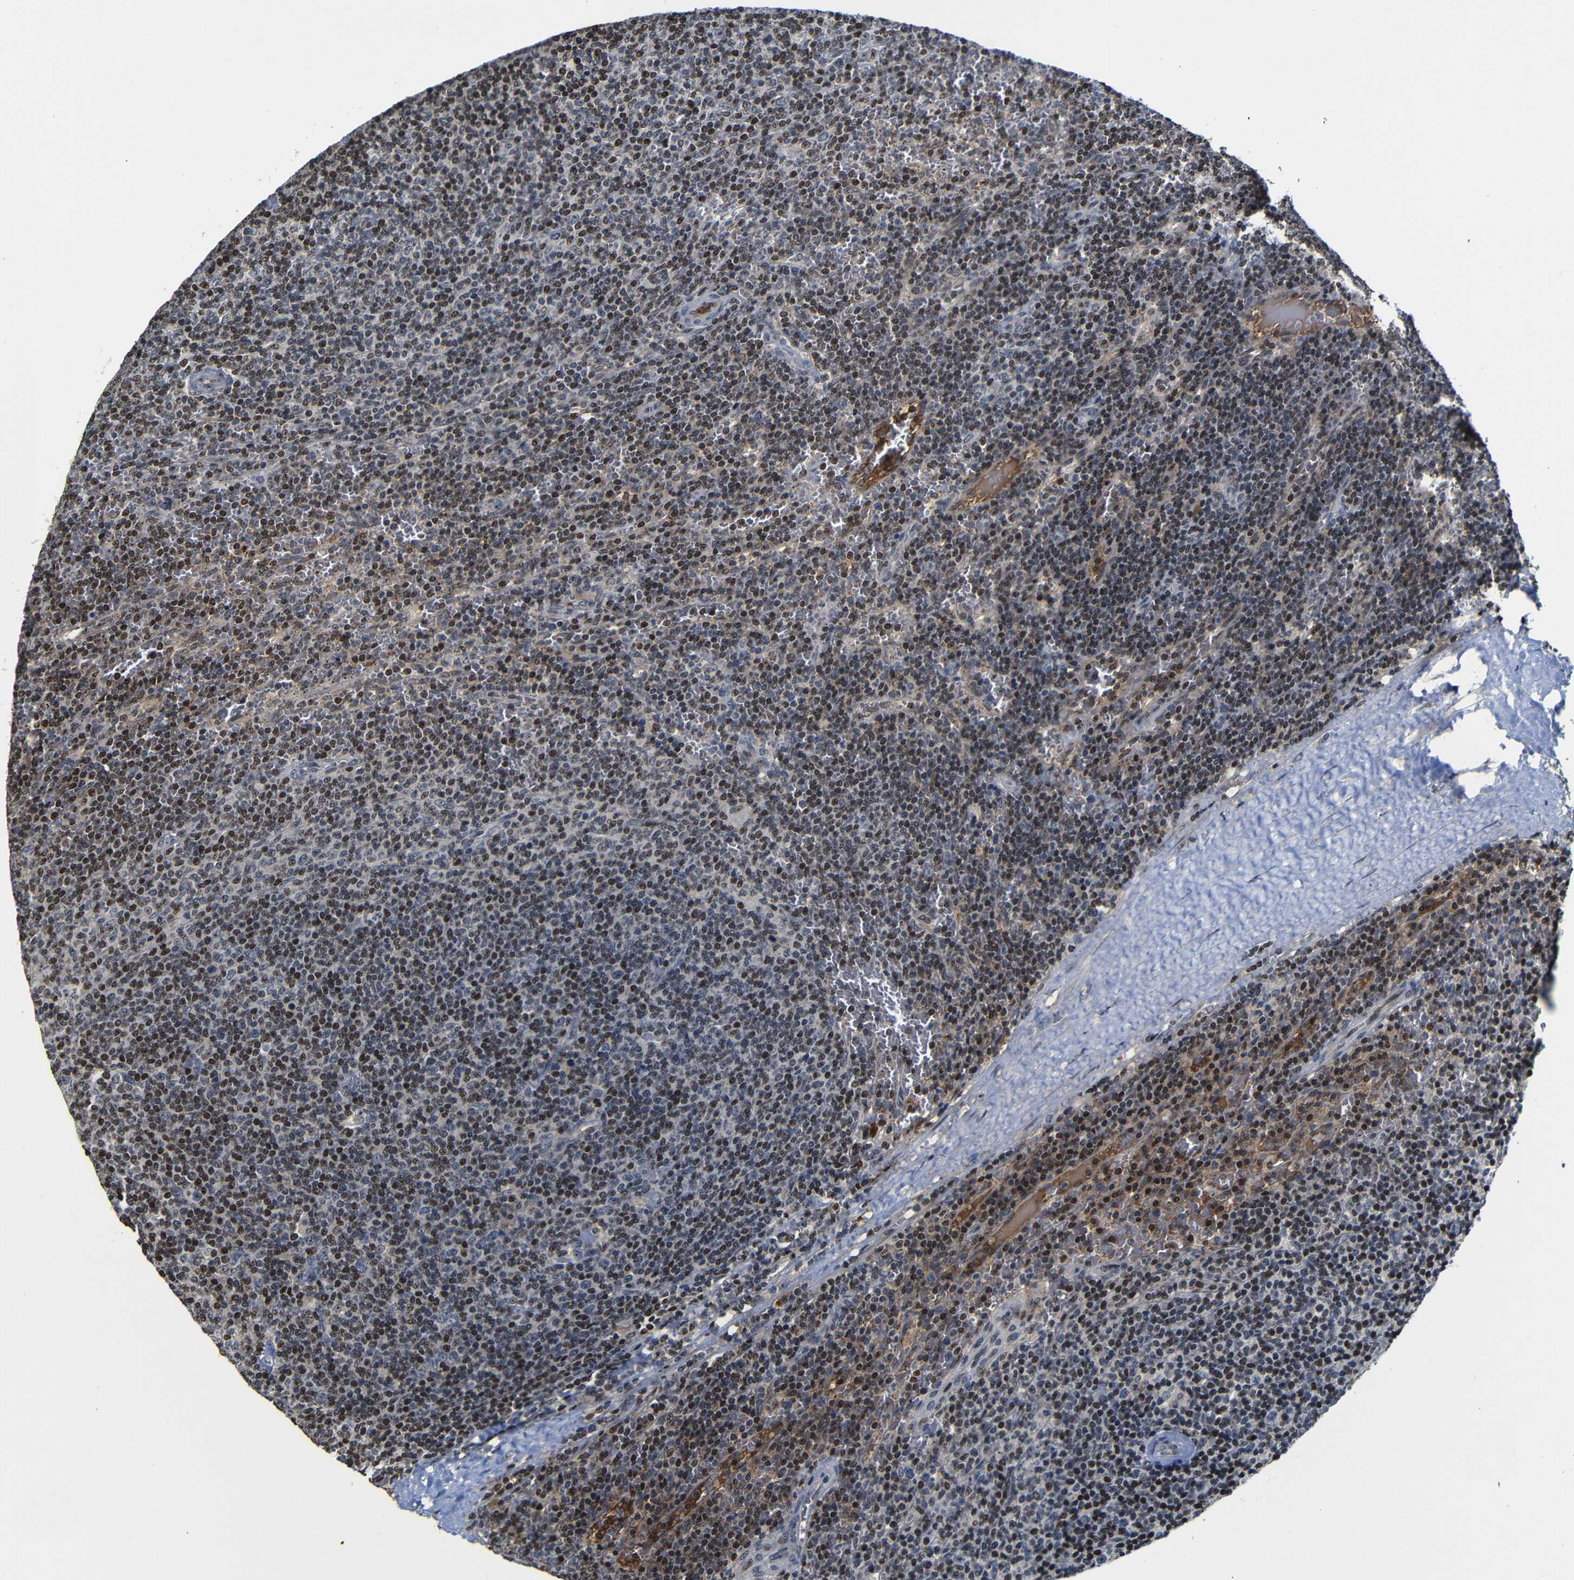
{"staining": {"intensity": "moderate", "quantity": "25%-75%", "location": "nuclear"}, "tissue": "lymphoma", "cell_type": "Tumor cells", "image_type": "cancer", "snomed": [{"axis": "morphology", "description": "Malignant lymphoma, non-Hodgkin's type, Low grade"}, {"axis": "topography", "description": "Spleen"}], "caption": "The micrograph displays a brown stain indicating the presence of a protein in the nuclear of tumor cells in malignant lymphoma, non-Hodgkin's type (low-grade). The staining was performed using DAB, with brown indicating positive protein expression. Nuclei are stained blue with hematoxylin.", "gene": "MYC", "patient": {"sex": "female", "age": 50}}